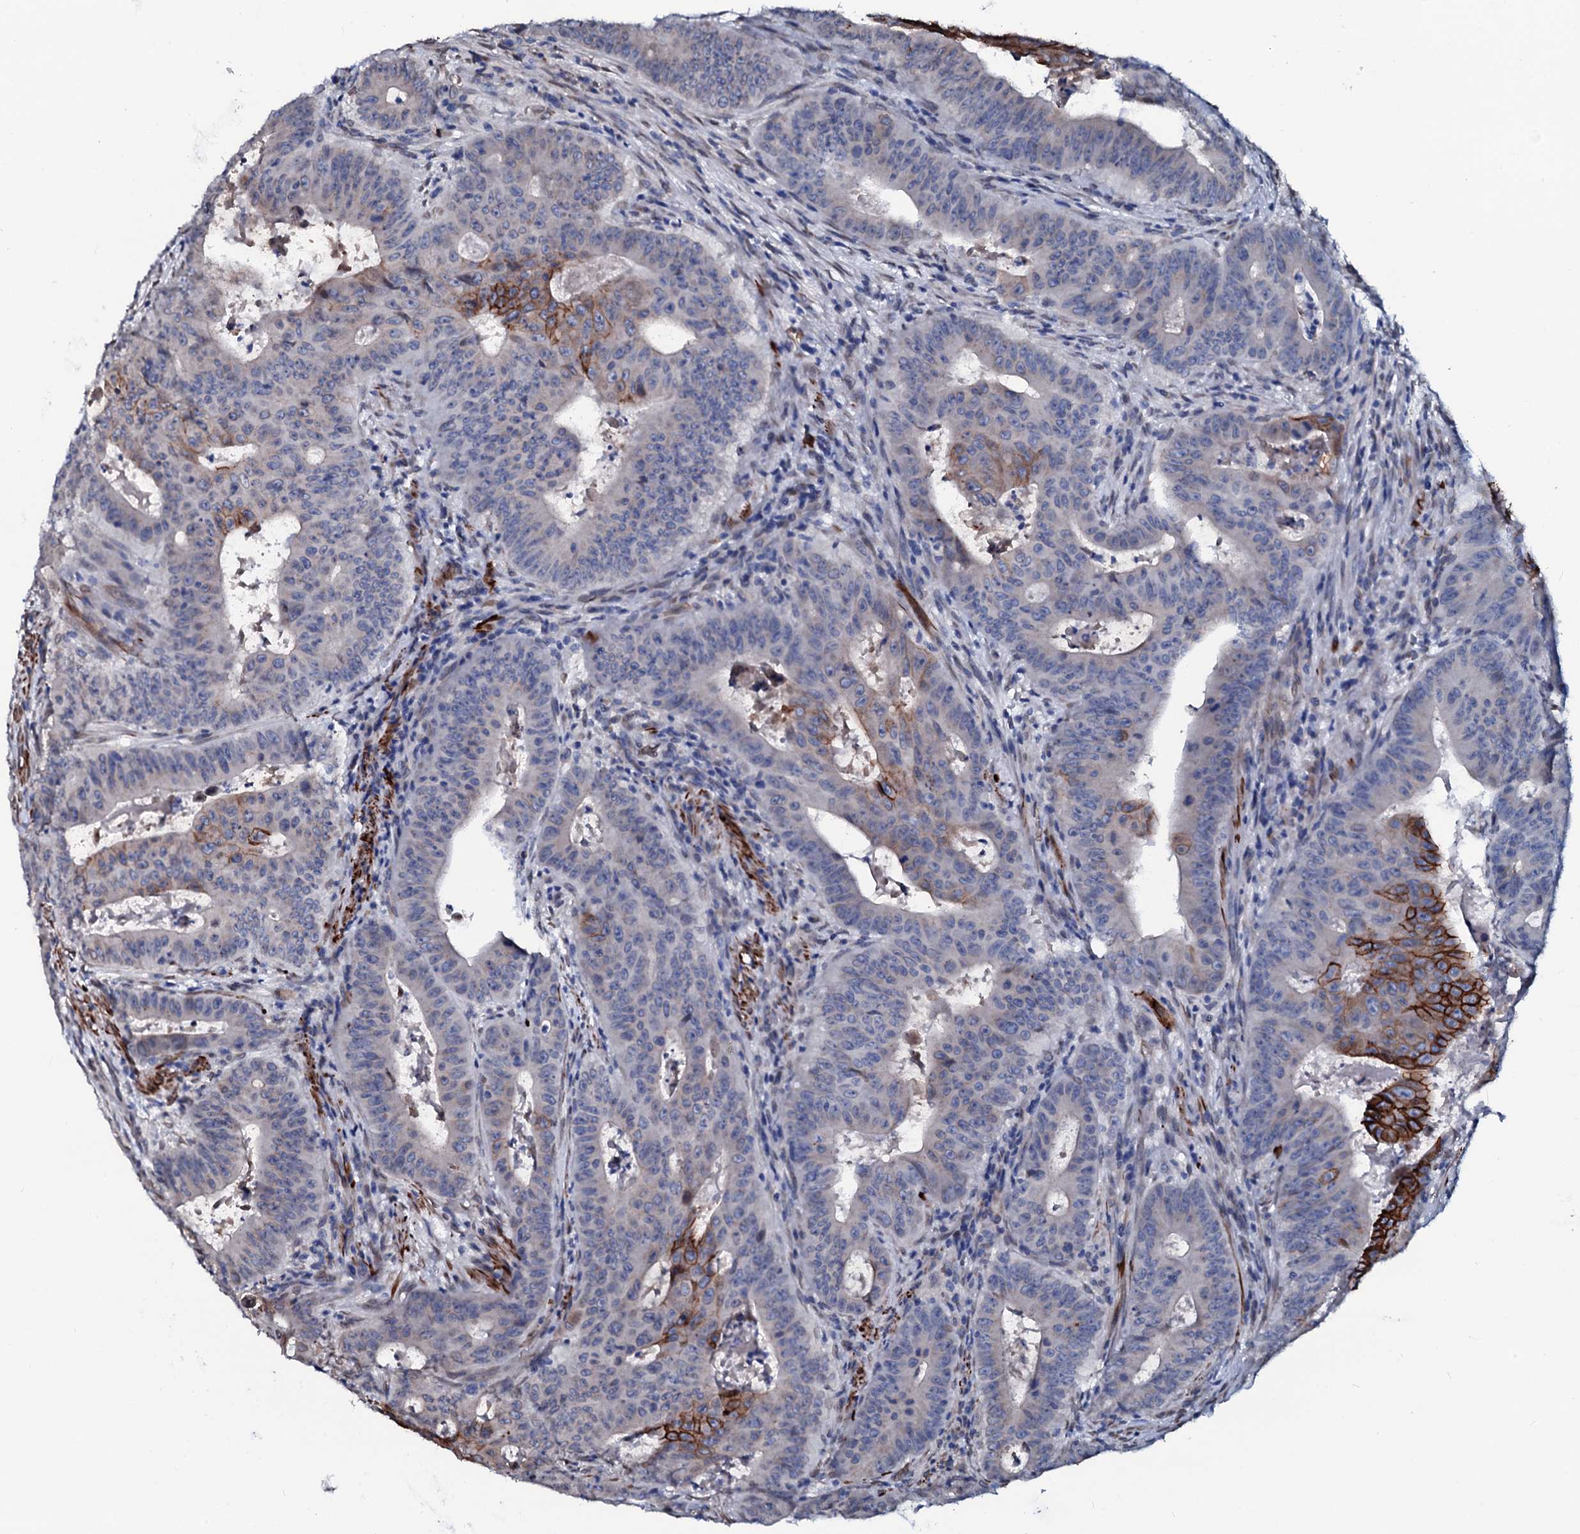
{"staining": {"intensity": "strong", "quantity": "<25%", "location": "cytoplasmic/membranous"}, "tissue": "colorectal cancer", "cell_type": "Tumor cells", "image_type": "cancer", "snomed": [{"axis": "morphology", "description": "Adenocarcinoma, NOS"}, {"axis": "topography", "description": "Rectum"}], "caption": "This histopathology image displays immunohistochemistry (IHC) staining of human colorectal cancer, with medium strong cytoplasmic/membranous positivity in approximately <25% of tumor cells.", "gene": "NRP2", "patient": {"sex": "female", "age": 75}}